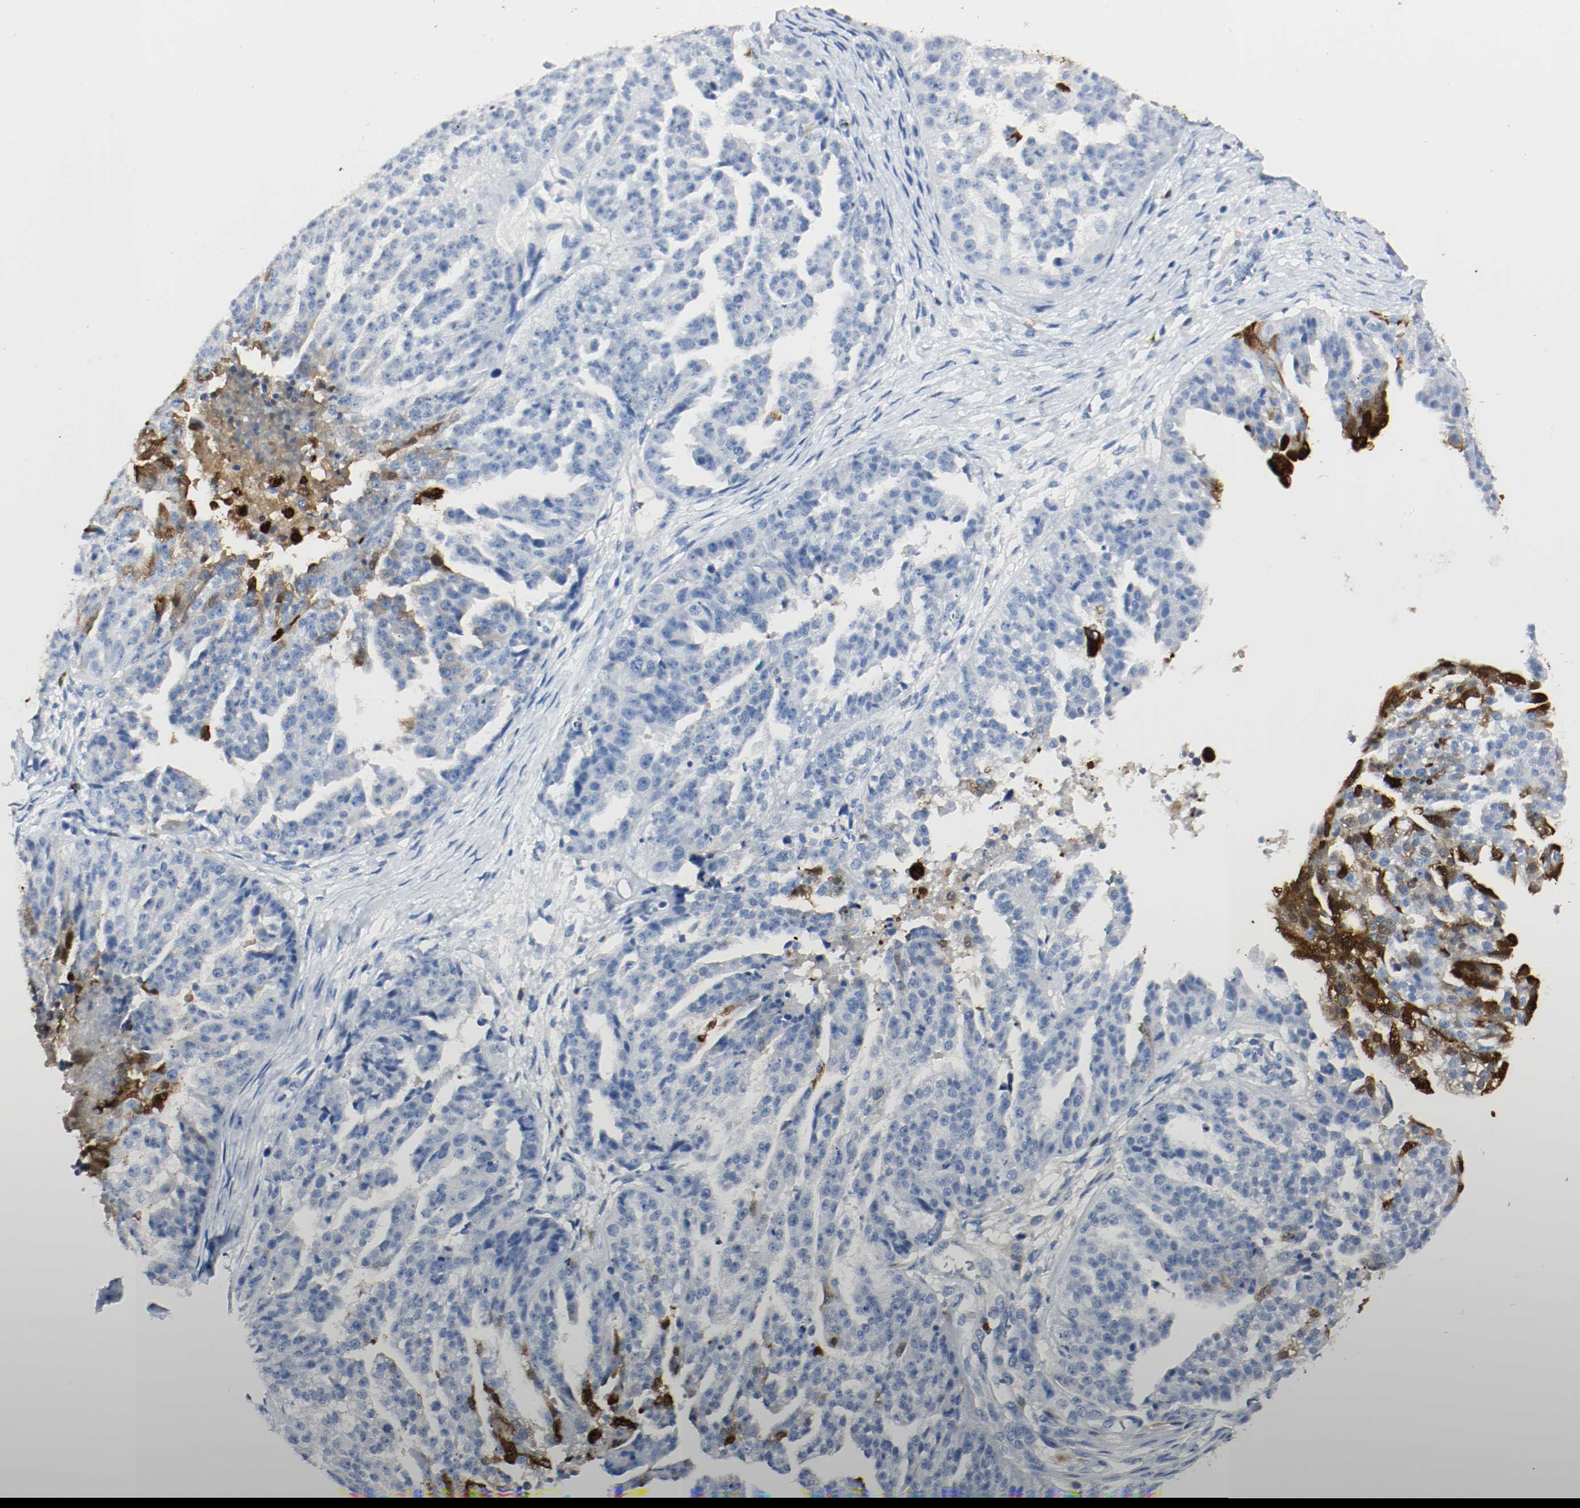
{"staining": {"intensity": "strong", "quantity": "<25%", "location": "cytoplasmic/membranous"}, "tissue": "ovarian cancer", "cell_type": "Tumor cells", "image_type": "cancer", "snomed": [{"axis": "morphology", "description": "Cystadenocarcinoma, serous, NOS"}, {"axis": "topography", "description": "Ovary"}], "caption": "IHC (DAB) staining of ovarian cancer reveals strong cytoplasmic/membranous protein positivity in about <25% of tumor cells. (IHC, brightfield microscopy, high magnification).", "gene": "S100A9", "patient": {"sex": "female", "age": 58}}